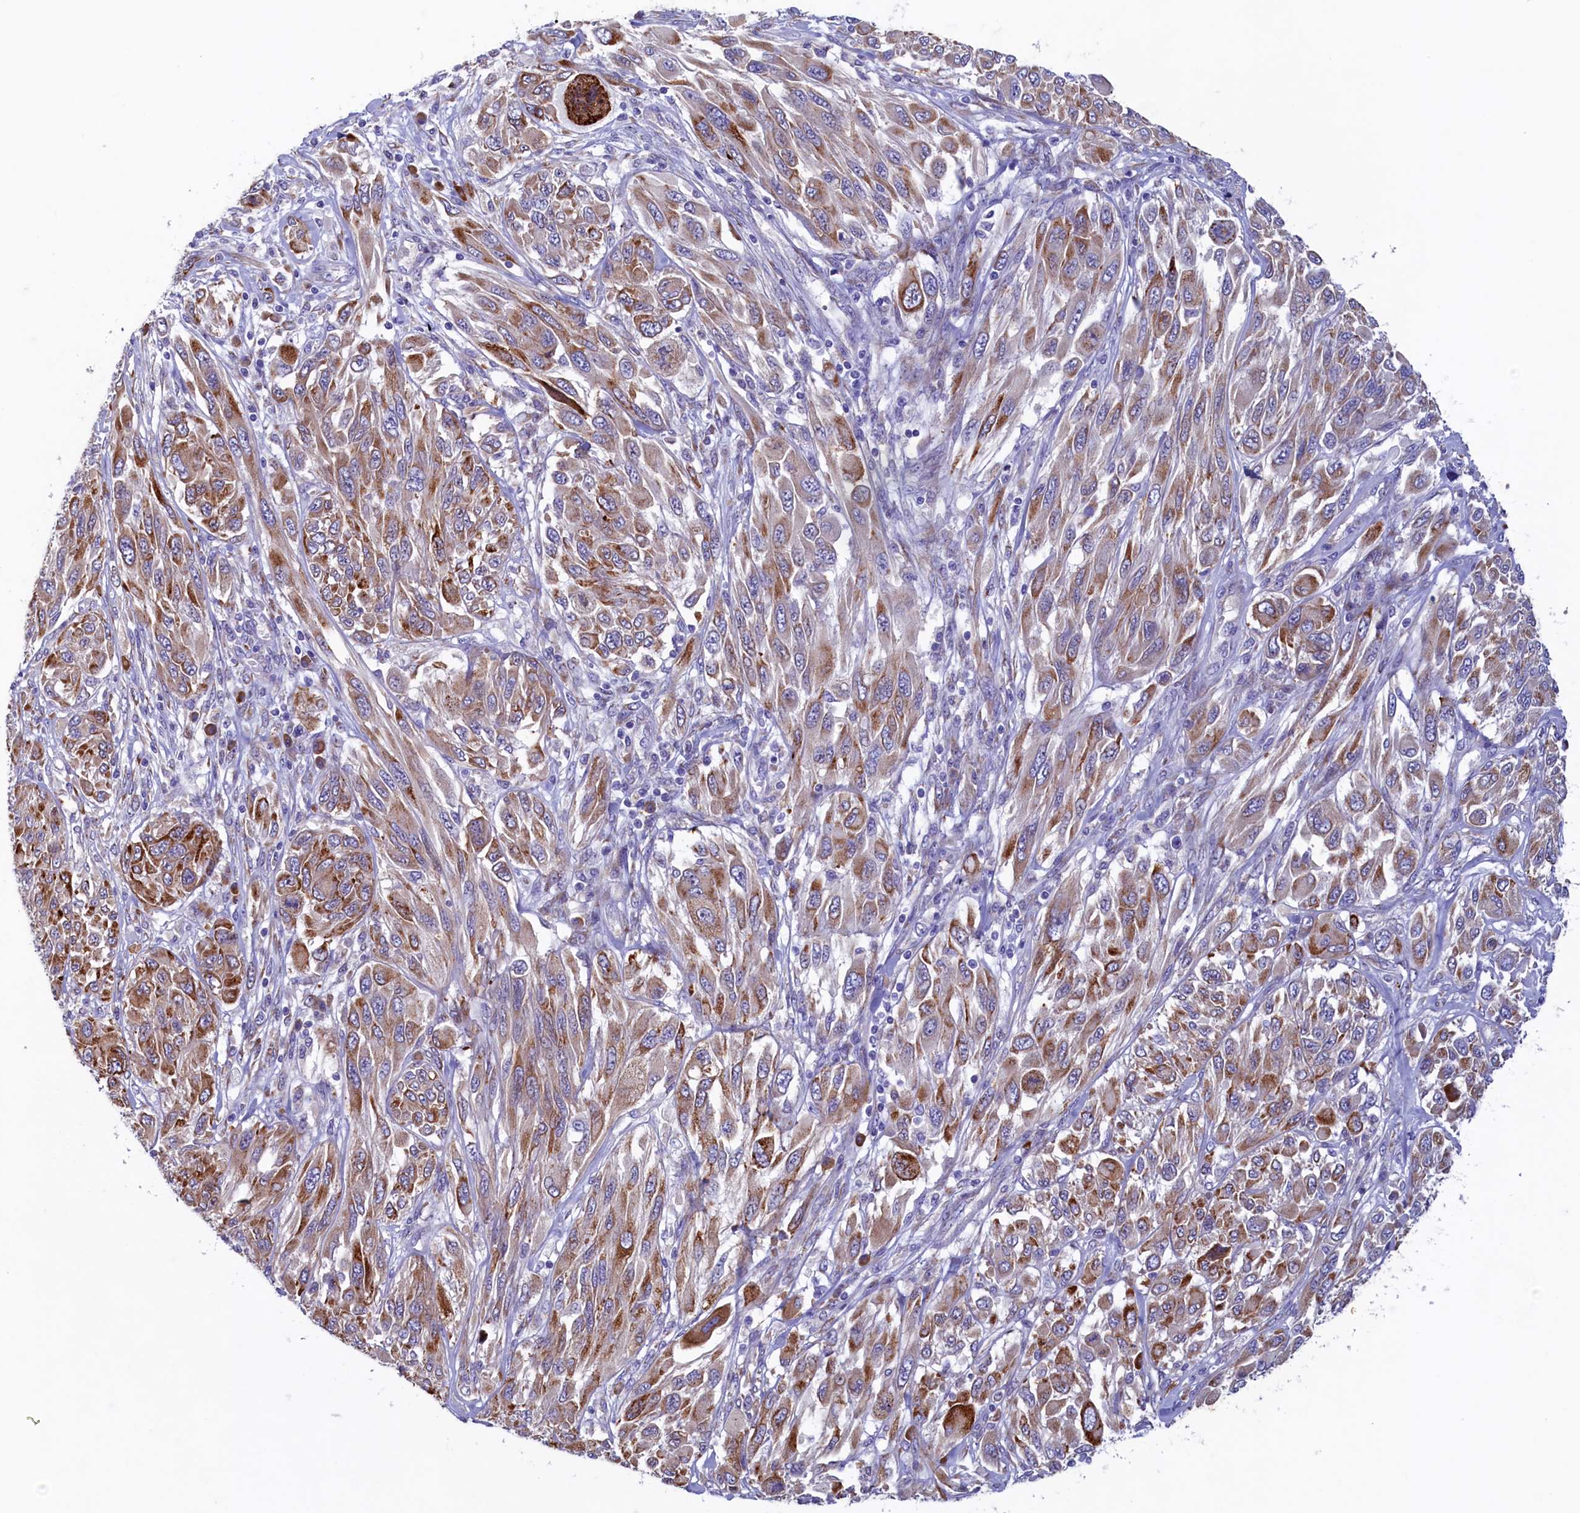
{"staining": {"intensity": "moderate", "quantity": ">75%", "location": "cytoplasmic/membranous"}, "tissue": "melanoma", "cell_type": "Tumor cells", "image_type": "cancer", "snomed": [{"axis": "morphology", "description": "Malignant melanoma, NOS"}, {"axis": "topography", "description": "Skin"}], "caption": "Approximately >75% of tumor cells in malignant melanoma exhibit moderate cytoplasmic/membranous protein staining as visualized by brown immunohistochemical staining.", "gene": "CBLIF", "patient": {"sex": "female", "age": 91}}